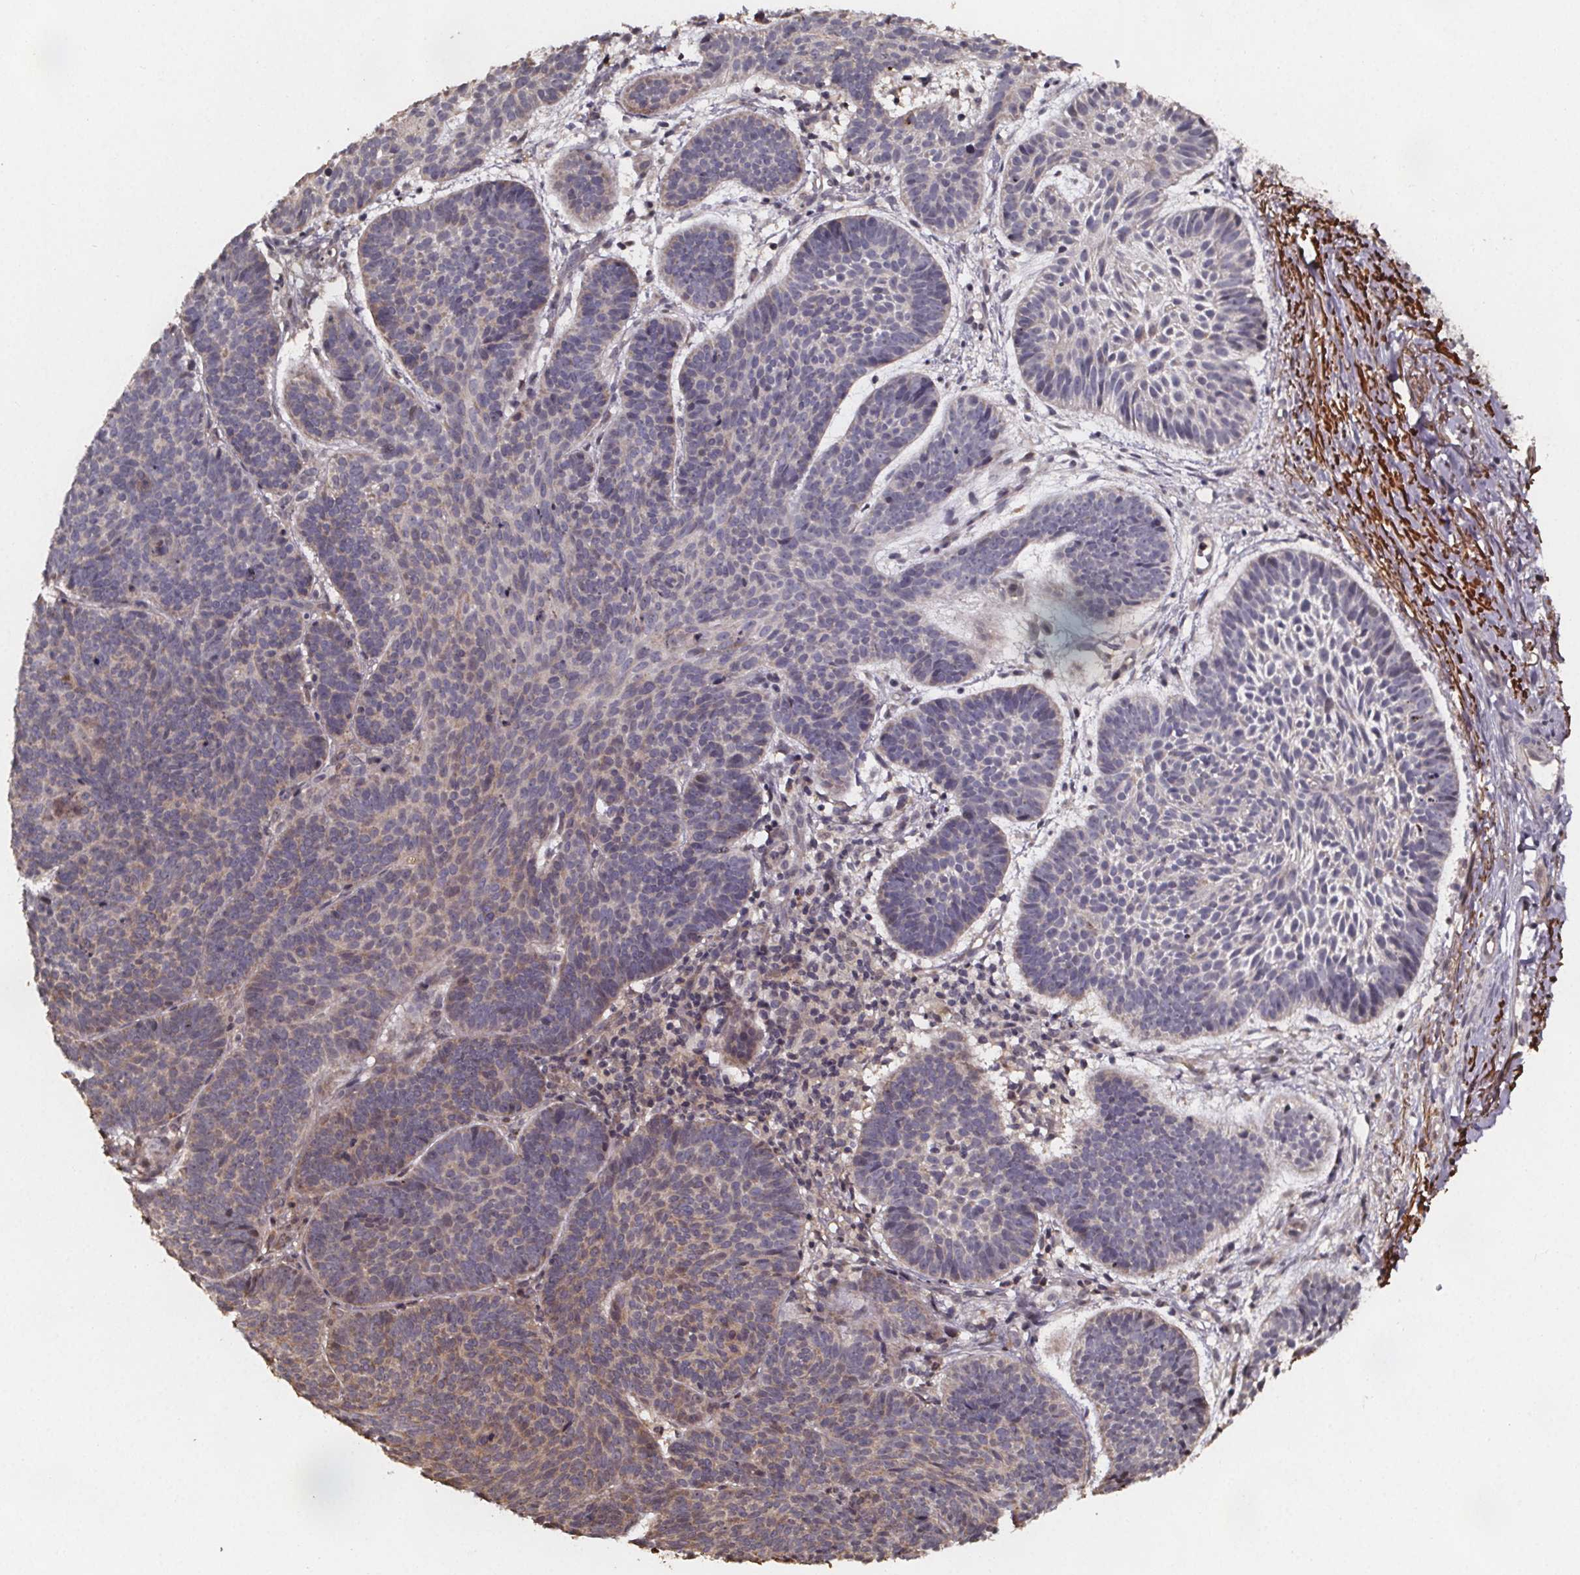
{"staining": {"intensity": "weak", "quantity": "<25%", "location": "cytoplasmic/membranous"}, "tissue": "skin cancer", "cell_type": "Tumor cells", "image_type": "cancer", "snomed": [{"axis": "morphology", "description": "Basal cell carcinoma"}, {"axis": "topography", "description": "Skin"}], "caption": "The image reveals no significant staining in tumor cells of skin cancer (basal cell carcinoma).", "gene": "ZNF879", "patient": {"sex": "male", "age": 72}}